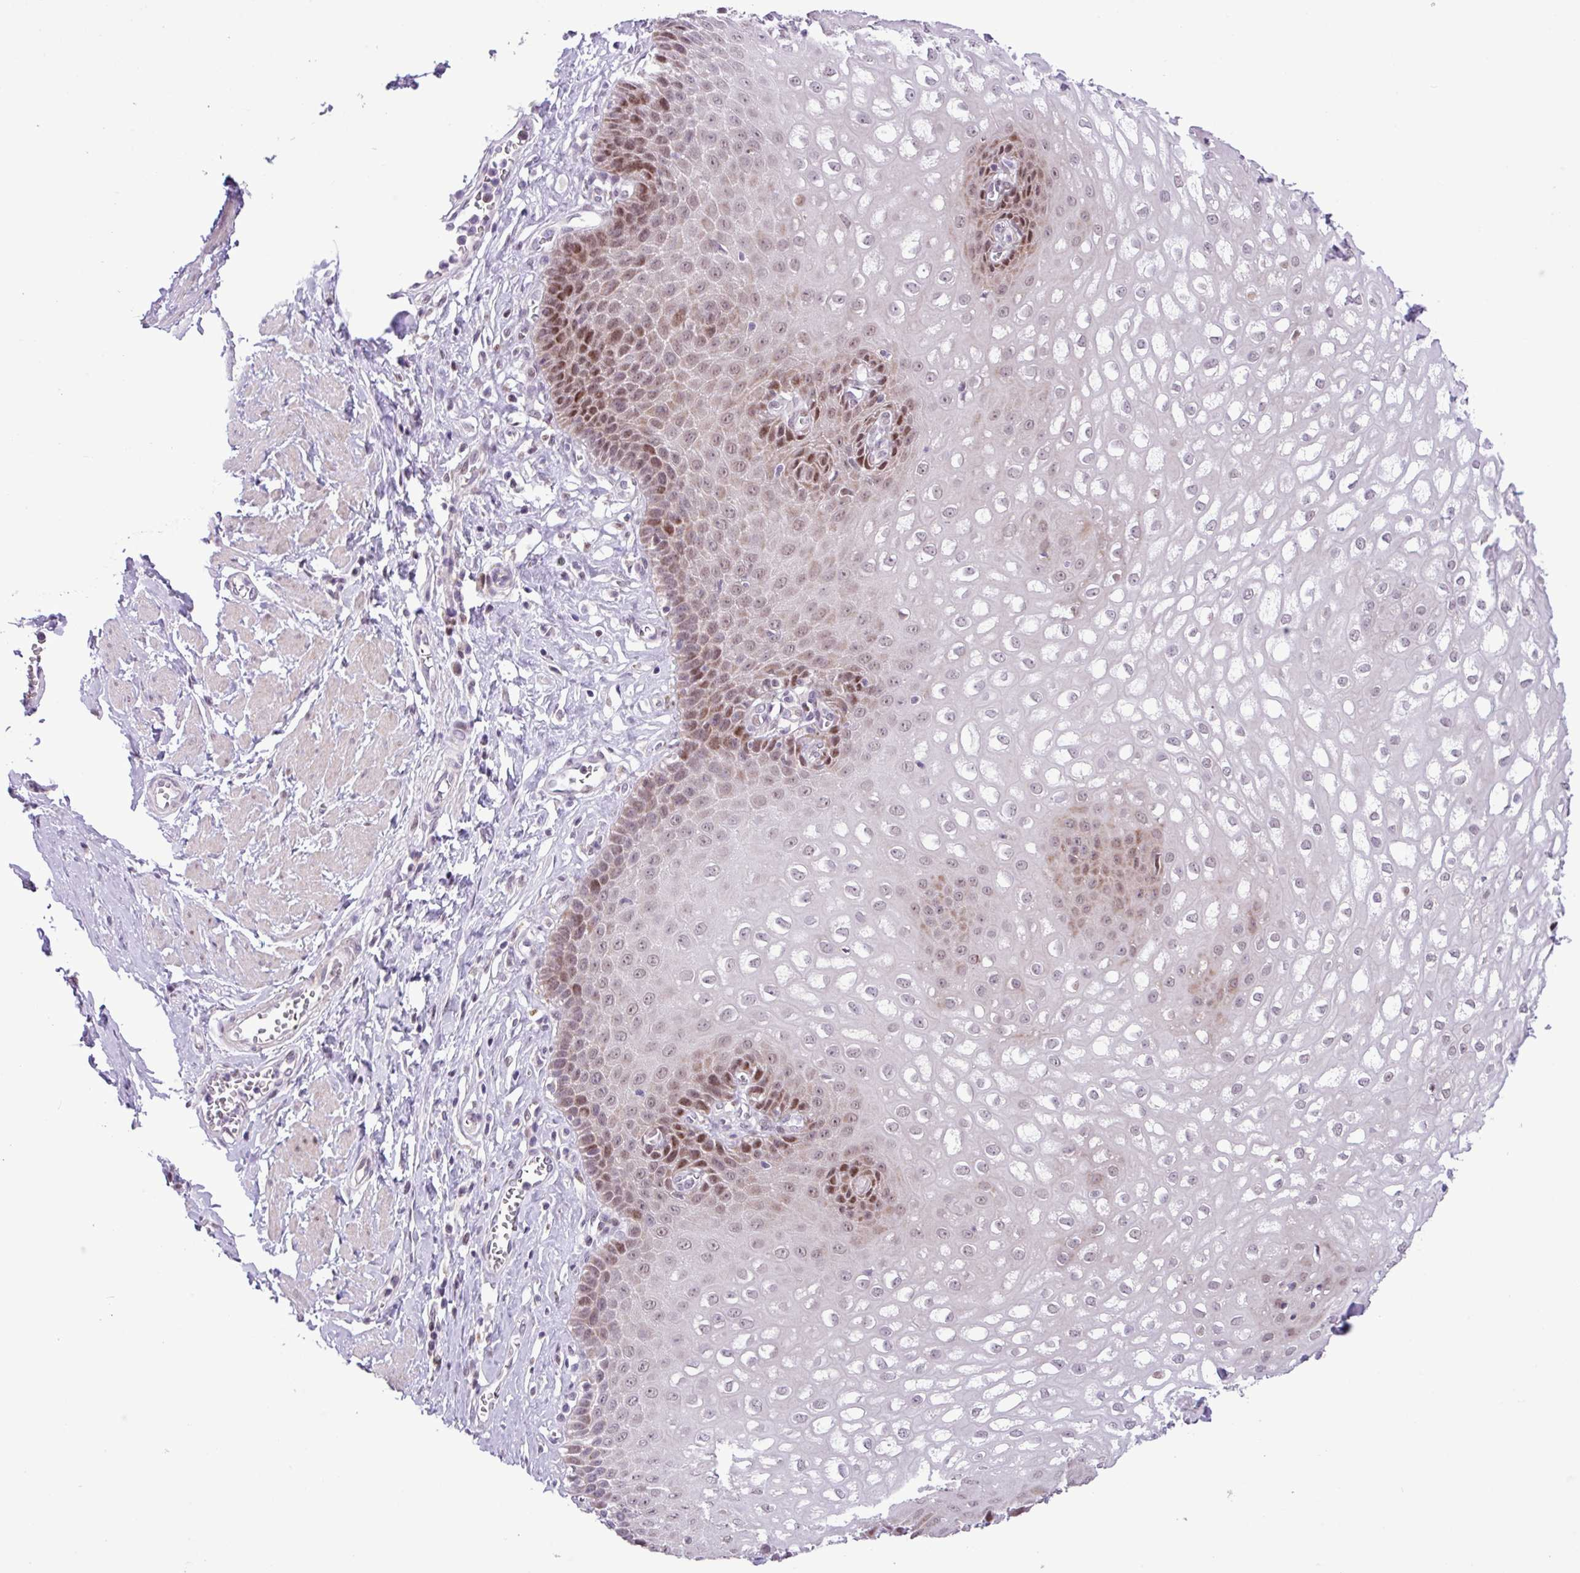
{"staining": {"intensity": "moderate", "quantity": "25%-75%", "location": "nuclear"}, "tissue": "esophagus", "cell_type": "Squamous epithelial cells", "image_type": "normal", "snomed": [{"axis": "morphology", "description": "Normal tissue, NOS"}, {"axis": "topography", "description": "Esophagus"}], "caption": "The image reveals staining of normal esophagus, revealing moderate nuclear protein expression (brown color) within squamous epithelial cells.", "gene": "ZNF354A", "patient": {"sex": "male", "age": 67}}